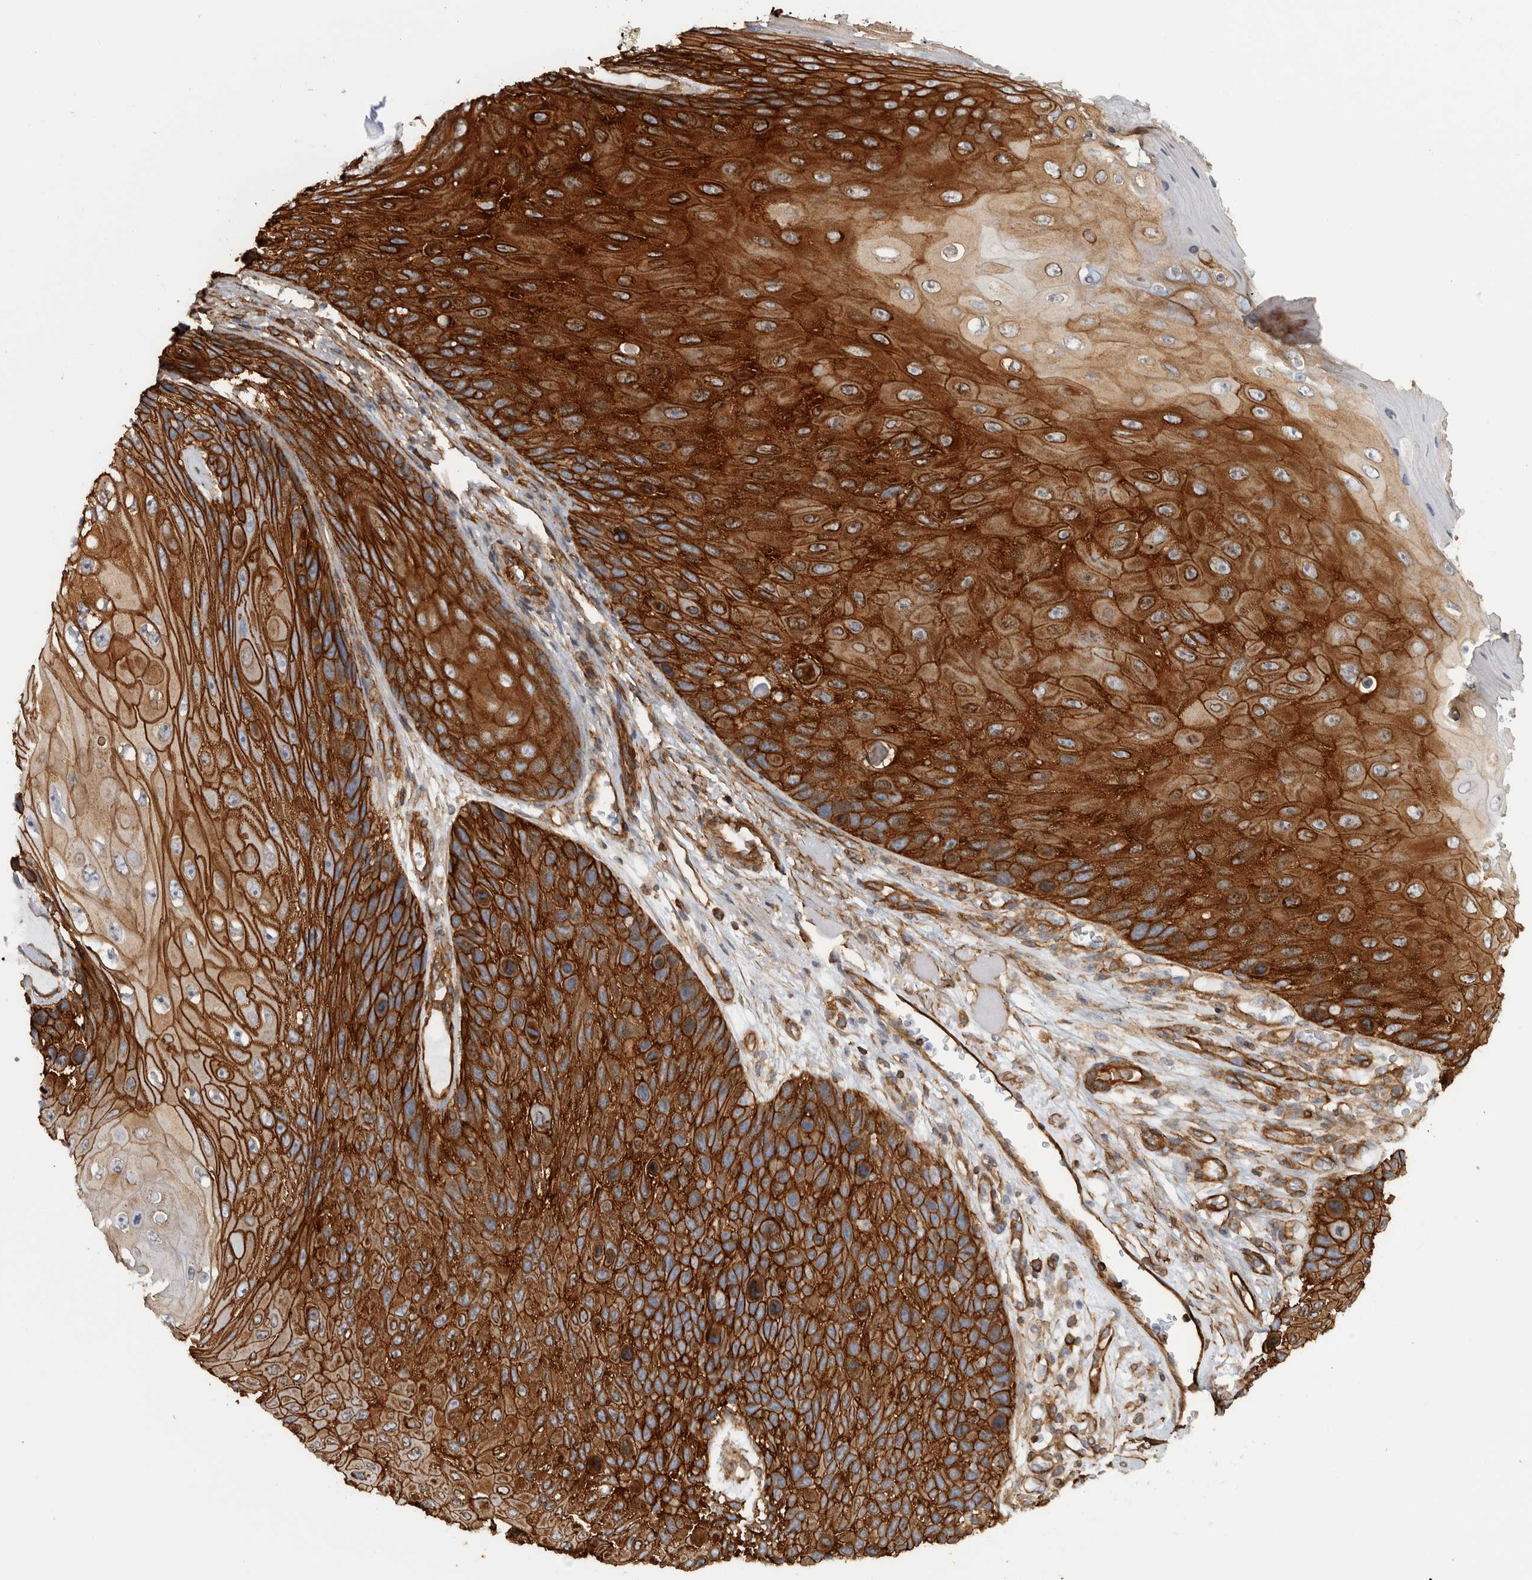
{"staining": {"intensity": "strong", "quantity": ">75%", "location": "cytoplasmic/membranous"}, "tissue": "skin cancer", "cell_type": "Tumor cells", "image_type": "cancer", "snomed": [{"axis": "morphology", "description": "Squamous cell carcinoma, NOS"}, {"axis": "topography", "description": "Skin"}], "caption": "Skin squamous cell carcinoma stained with a brown dye exhibits strong cytoplasmic/membranous positive staining in approximately >75% of tumor cells.", "gene": "AHNAK", "patient": {"sex": "female", "age": 88}}